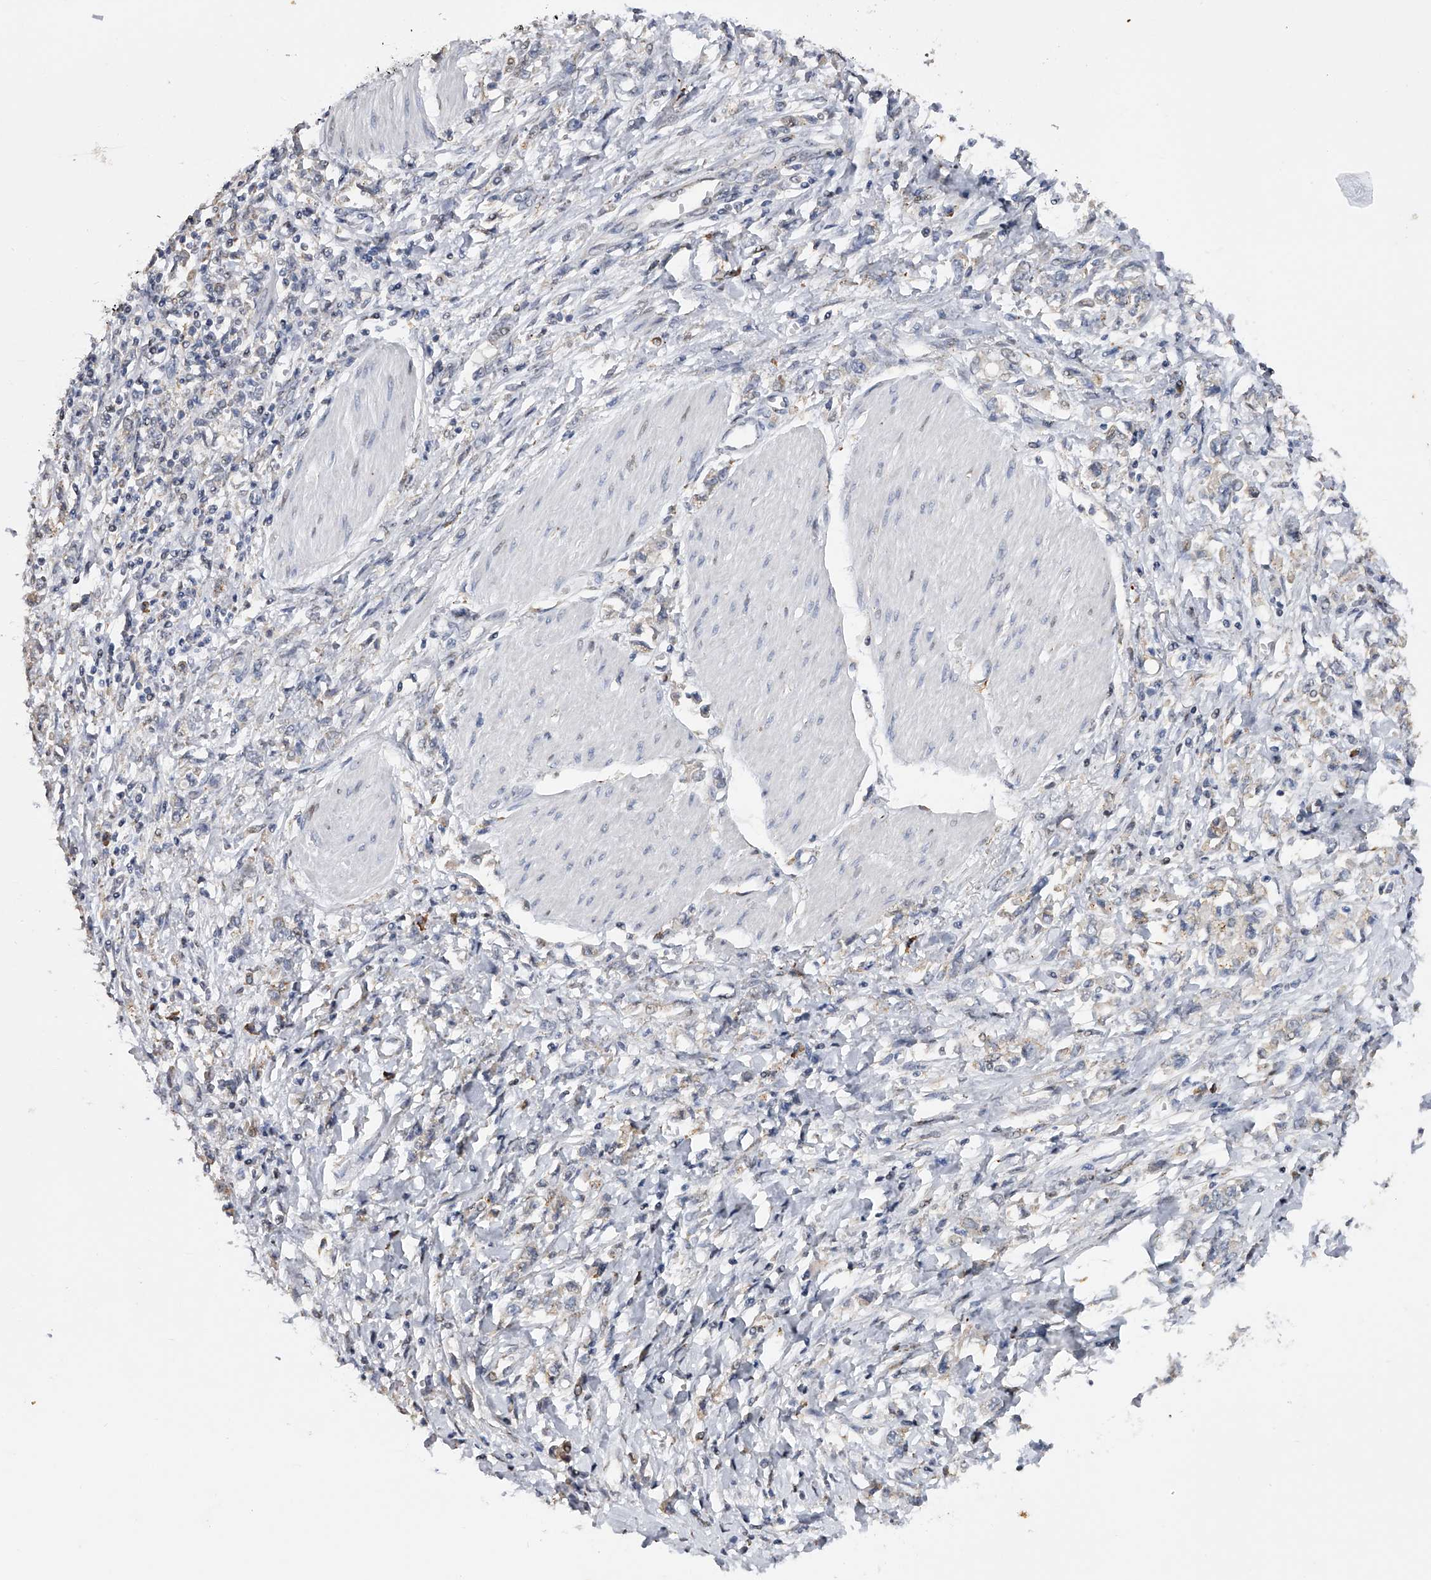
{"staining": {"intensity": "negative", "quantity": "none", "location": "none"}, "tissue": "stomach cancer", "cell_type": "Tumor cells", "image_type": "cancer", "snomed": [{"axis": "morphology", "description": "Adenocarcinoma, NOS"}, {"axis": "topography", "description": "Stomach"}], "caption": "Tumor cells are negative for protein expression in human stomach cancer. (Immunohistochemistry (ihc), brightfield microscopy, high magnification).", "gene": "RWDD2A", "patient": {"sex": "female", "age": 76}}